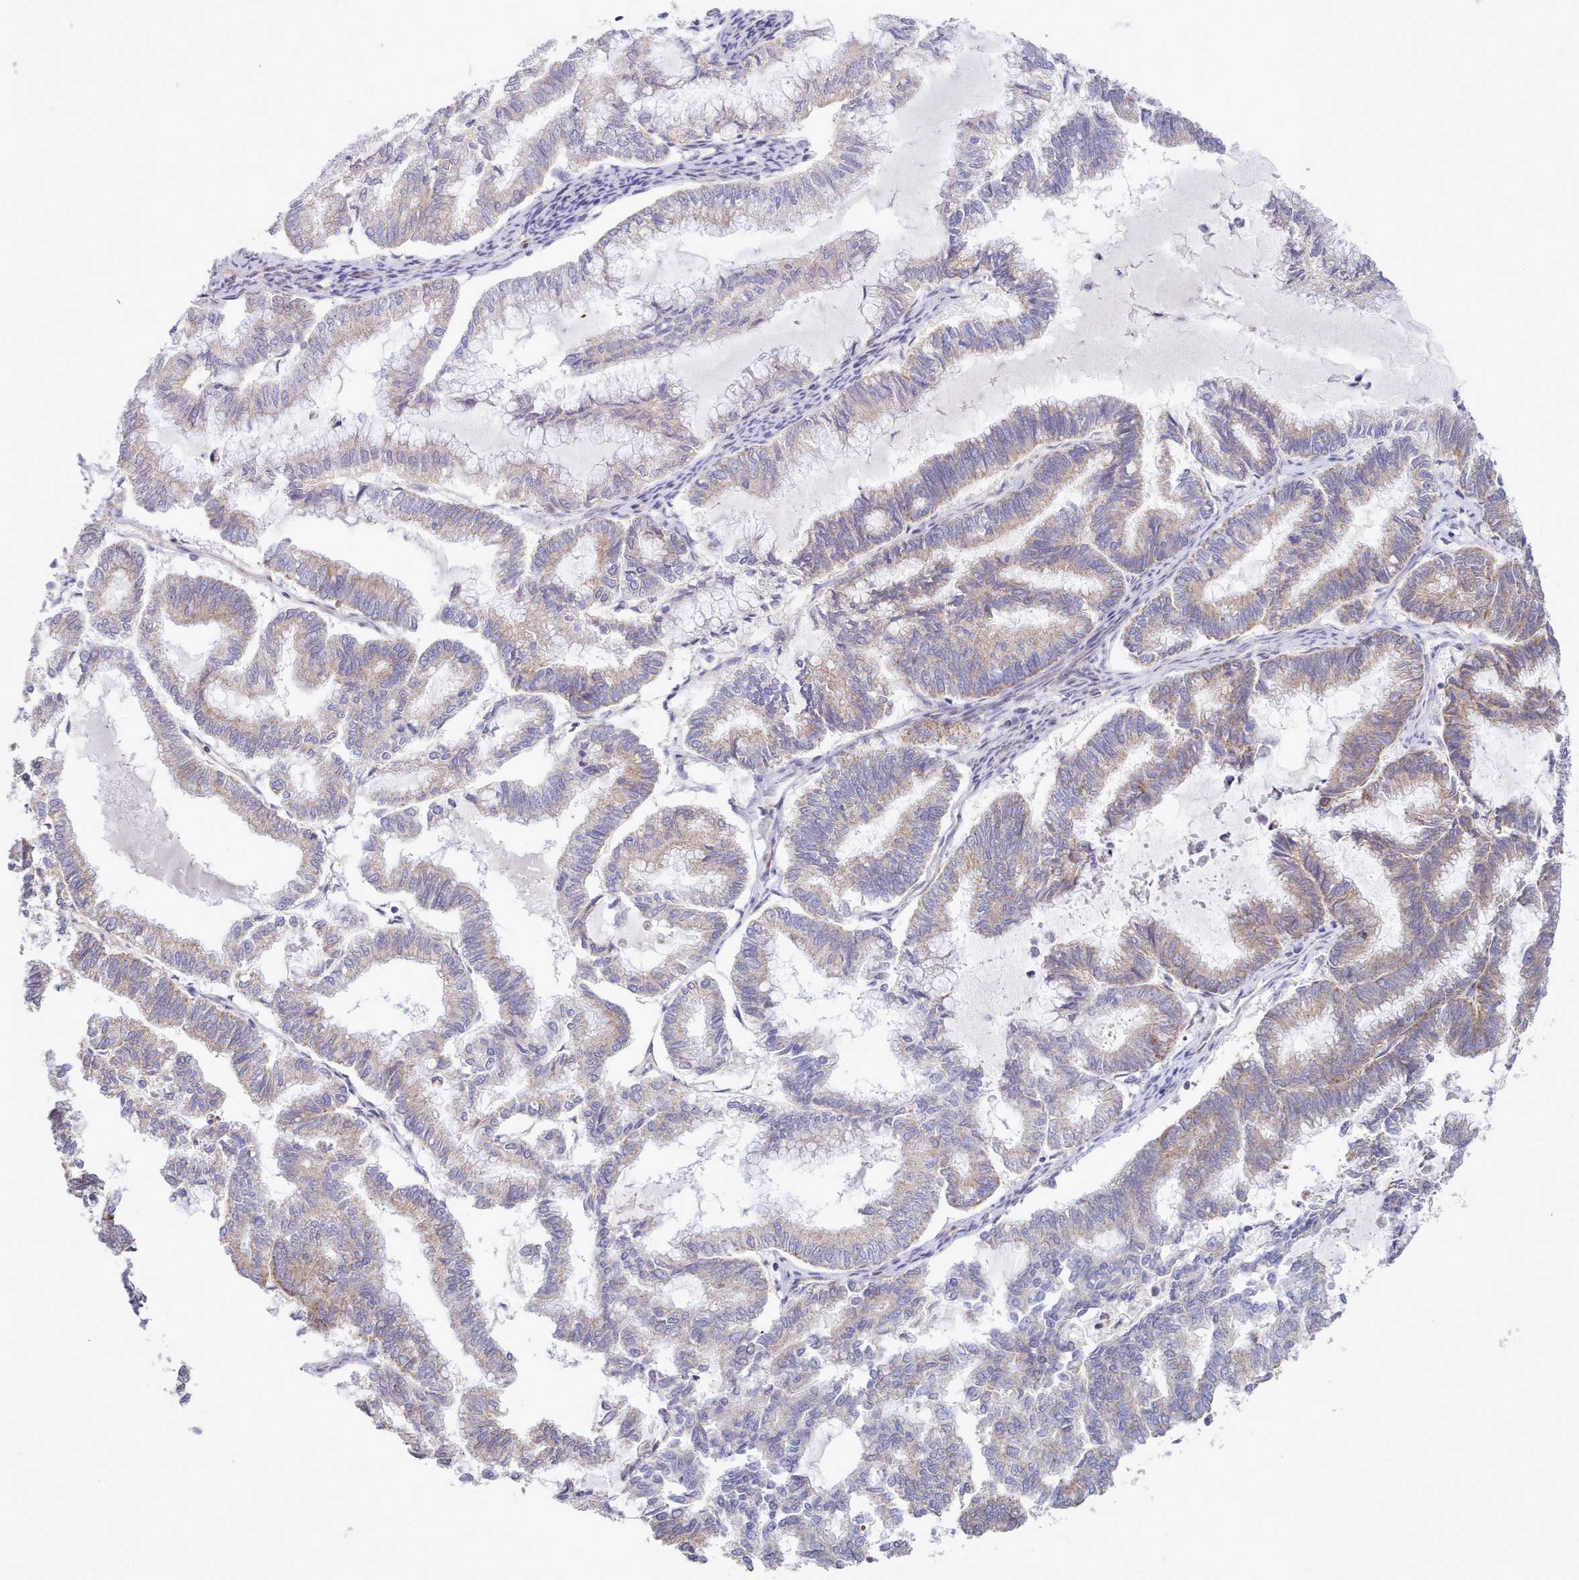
{"staining": {"intensity": "moderate", "quantity": "25%-75%", "location": "cytoplasmic/membranous"}, "tissue": "endometrial cancer", "cell_type": "Tumor cells", "image_type": "cancer", "snomed": [{"axis": "morphology", "description": "Adenocarcinoma, NOS"}, {"axis": "topography", "description": "Endometrium"}], "caption": "The photomicrograph displays a brown stain indicating the presence of a protein in the cytoplasmic/membranous of tumor cells in endometrial cancer. (brown staining indicates protein expression, while blue staining denotes nuclei).", "gene": "MRPL21", "patient": {"sex": "female", "age": 79}}